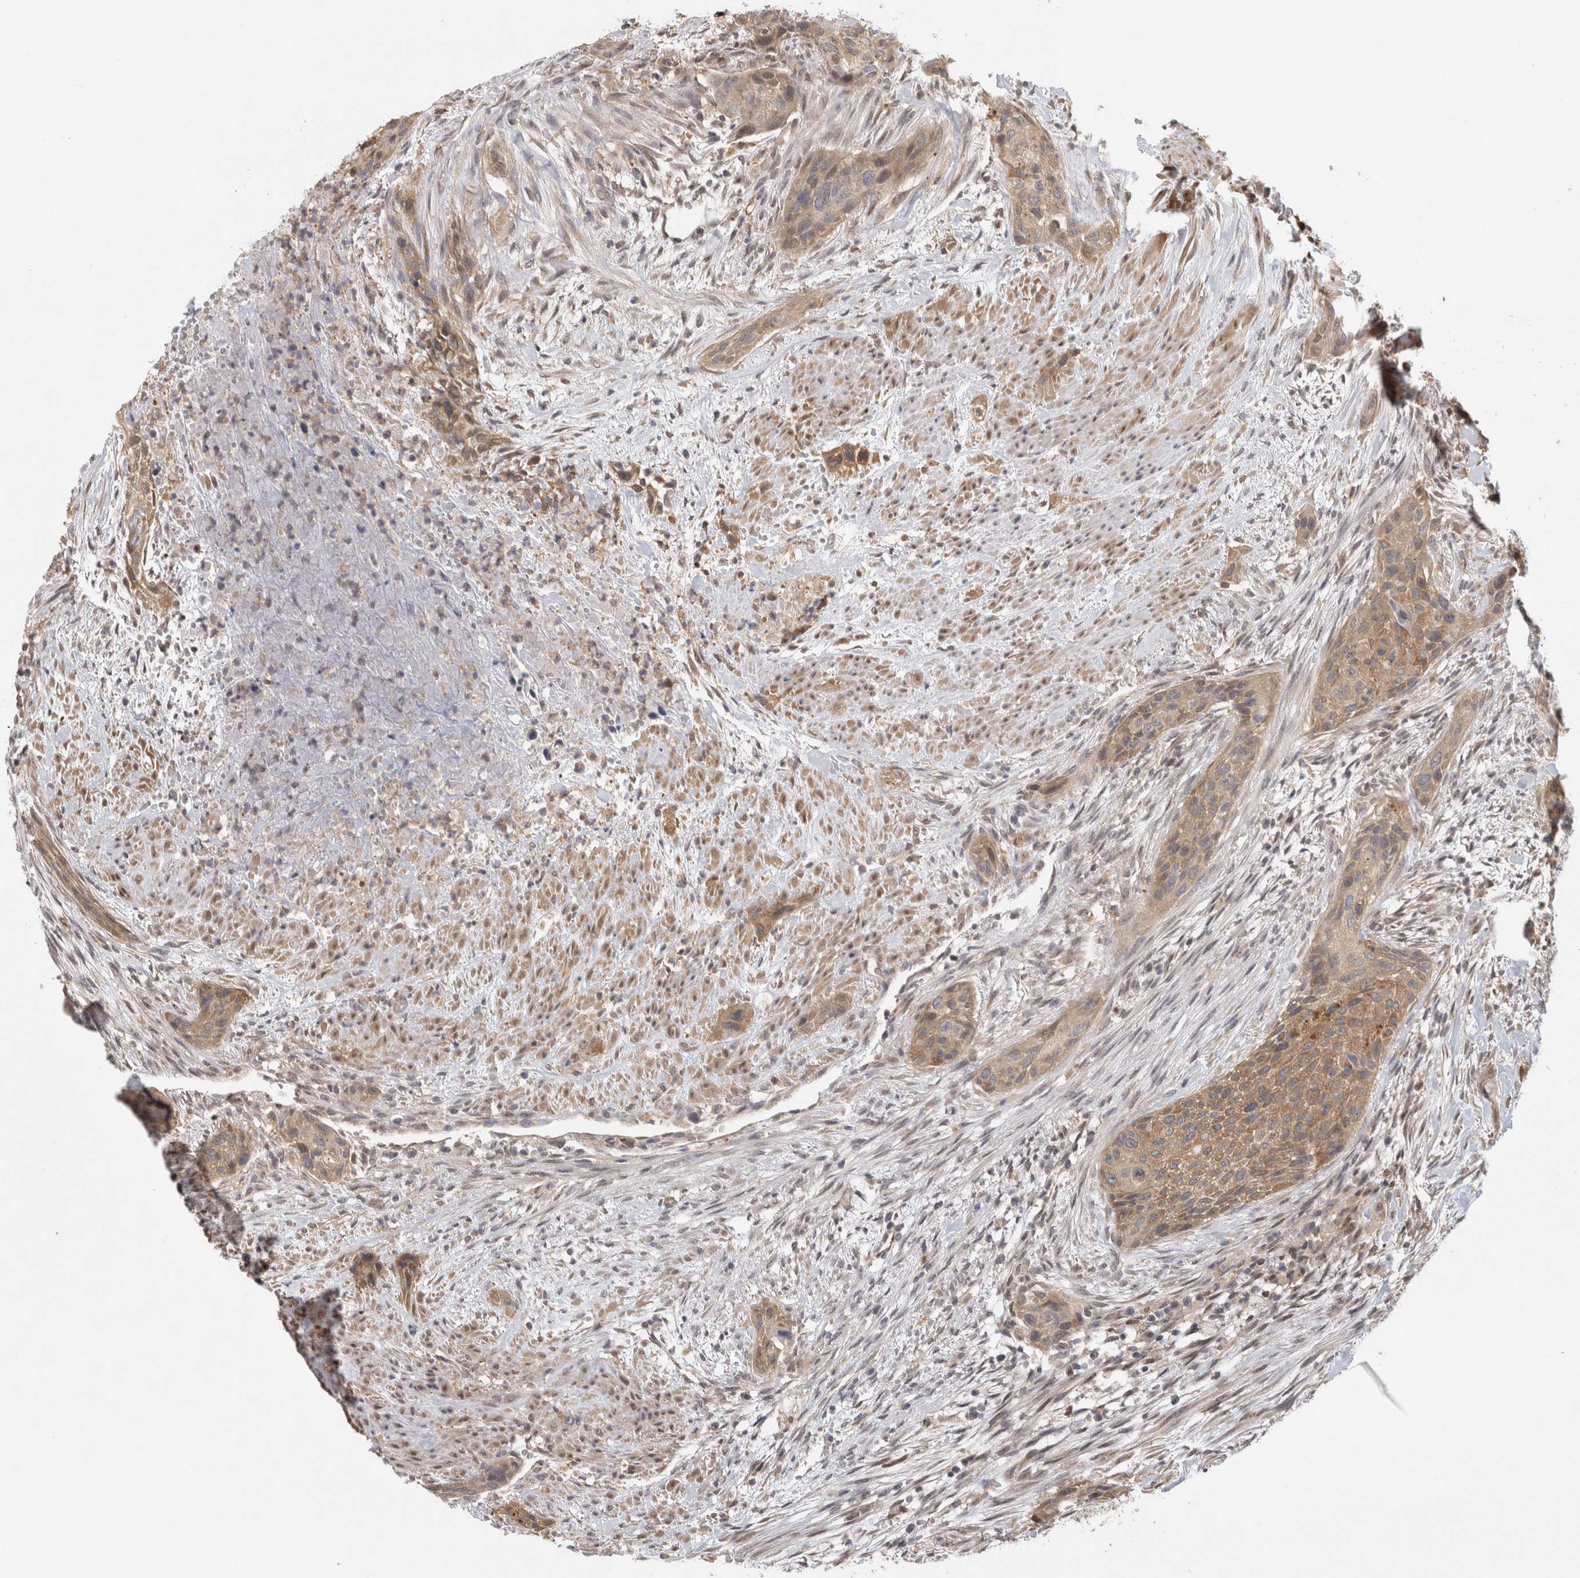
{"staining": {"intensity": "weak", "quantity": ">75%", "location": "cytoplasmic/membranous"}, "tissue": "urothelial cancer", "cell_type": "Tumor cells", "image_type": "cancer", "snomed": [{"axis": "morphology", "description": "Urothelial carcinoma, High grade"}, {"axis": "topography", "description": "Urinary bladder"}], "caption": "Human urothelial cancer stained for a protein (brown) displays weak cytoplasmic/membranous positive staining in approximately >75% of tumor cells.", "gene": "PIGP", "patient": {"sex": "male", "age": 35}}